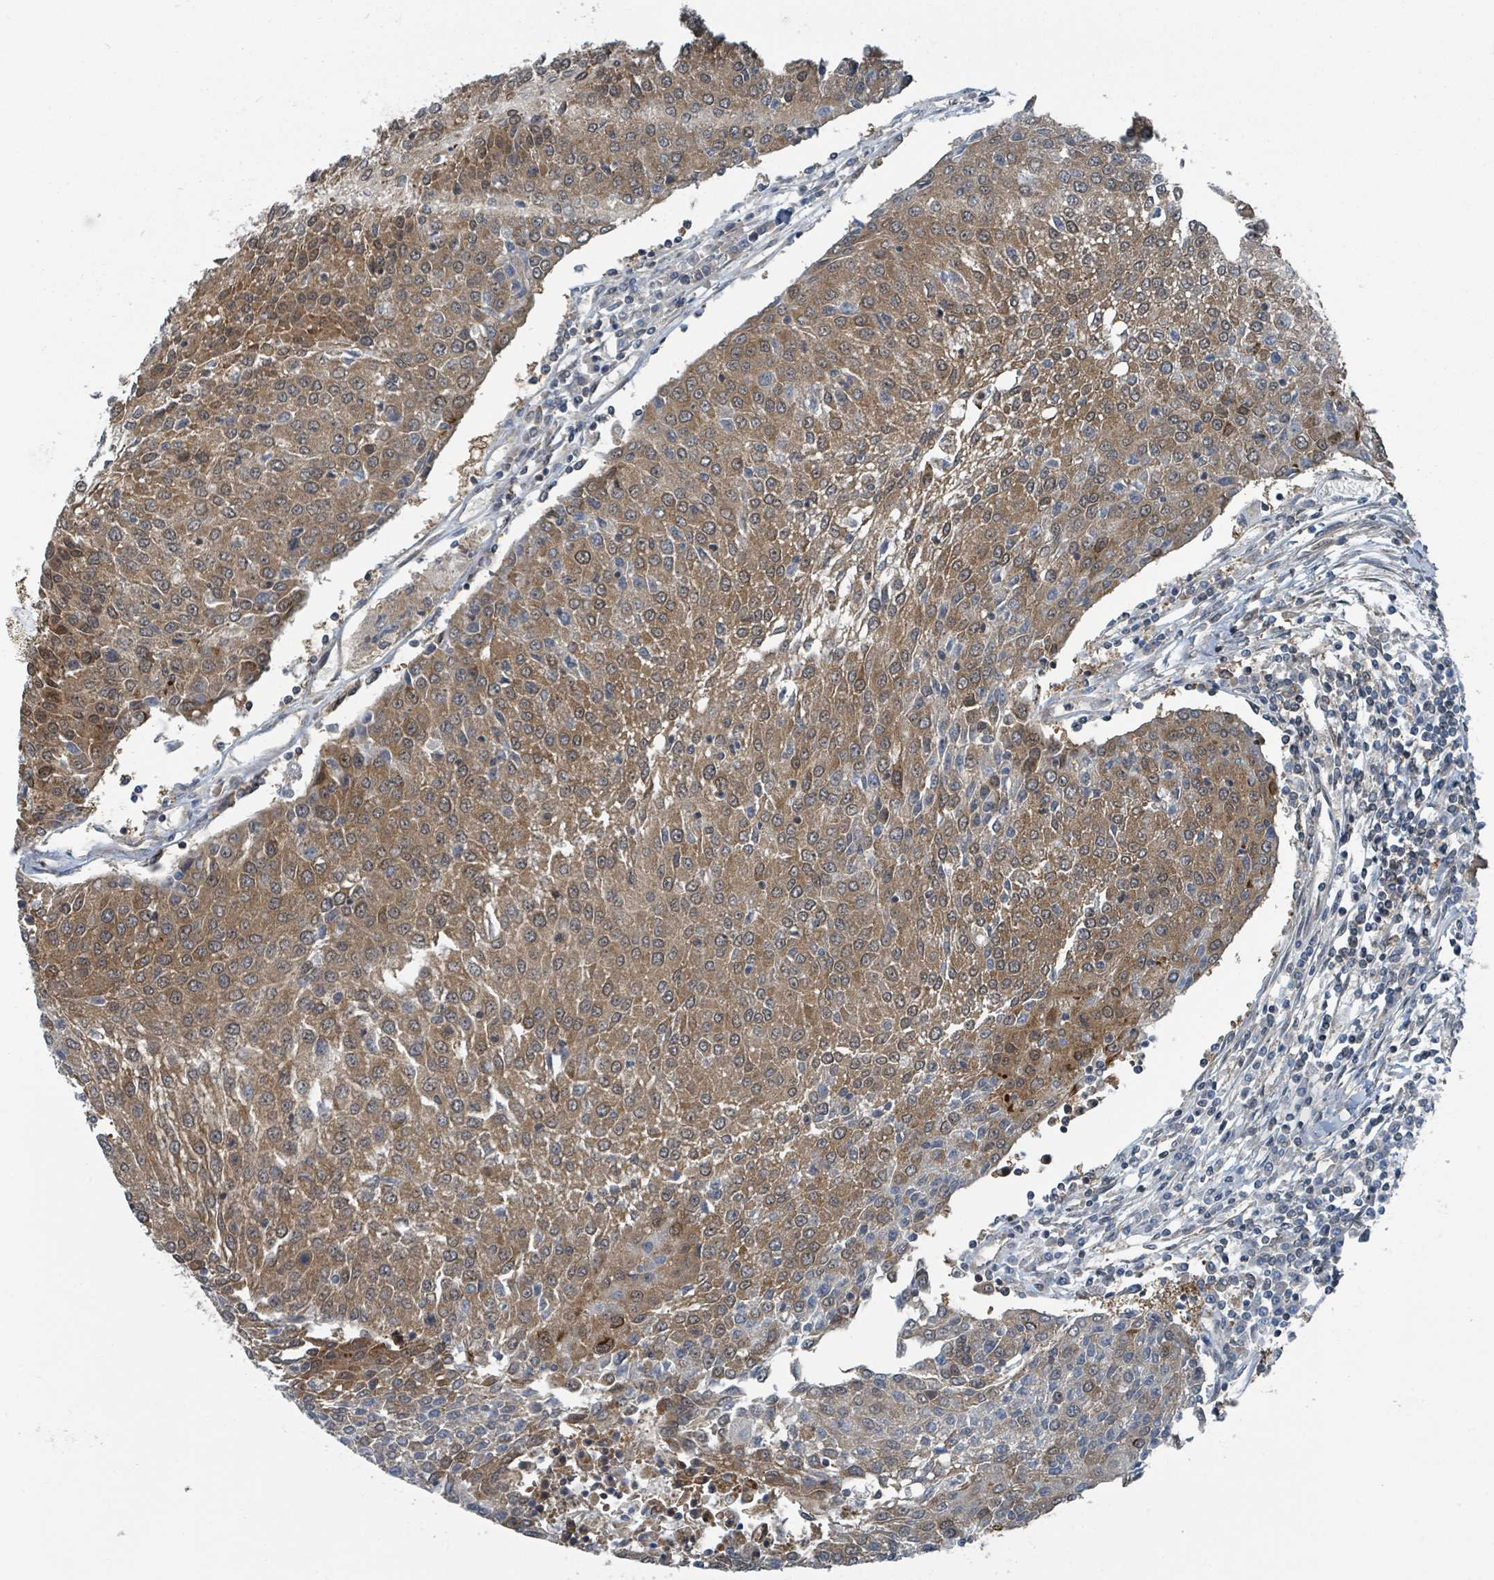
{"staining": {"intensity": "moderate", "quantity": ">75%", "location": "cytoplasmic/membranous,nuclear"}, "tissue": "urothelial cancer", "cell_type": "Tumor cells", "image_type": "cancer", "snomed": [{"axis": "morphology", "description": "Urothelial carcinoma, High grade"}, {"axis": "topography", "description": "Urinary bladder"}], "caption": "Urothelial cancer stained with a brown dye demonstrates moderate cytoplasmic/membranous and nuclear positive expression in approximately >75% of tumor cells.", "gene": "GOLGA7", "patient": {"sex": "female", "age": 85}}